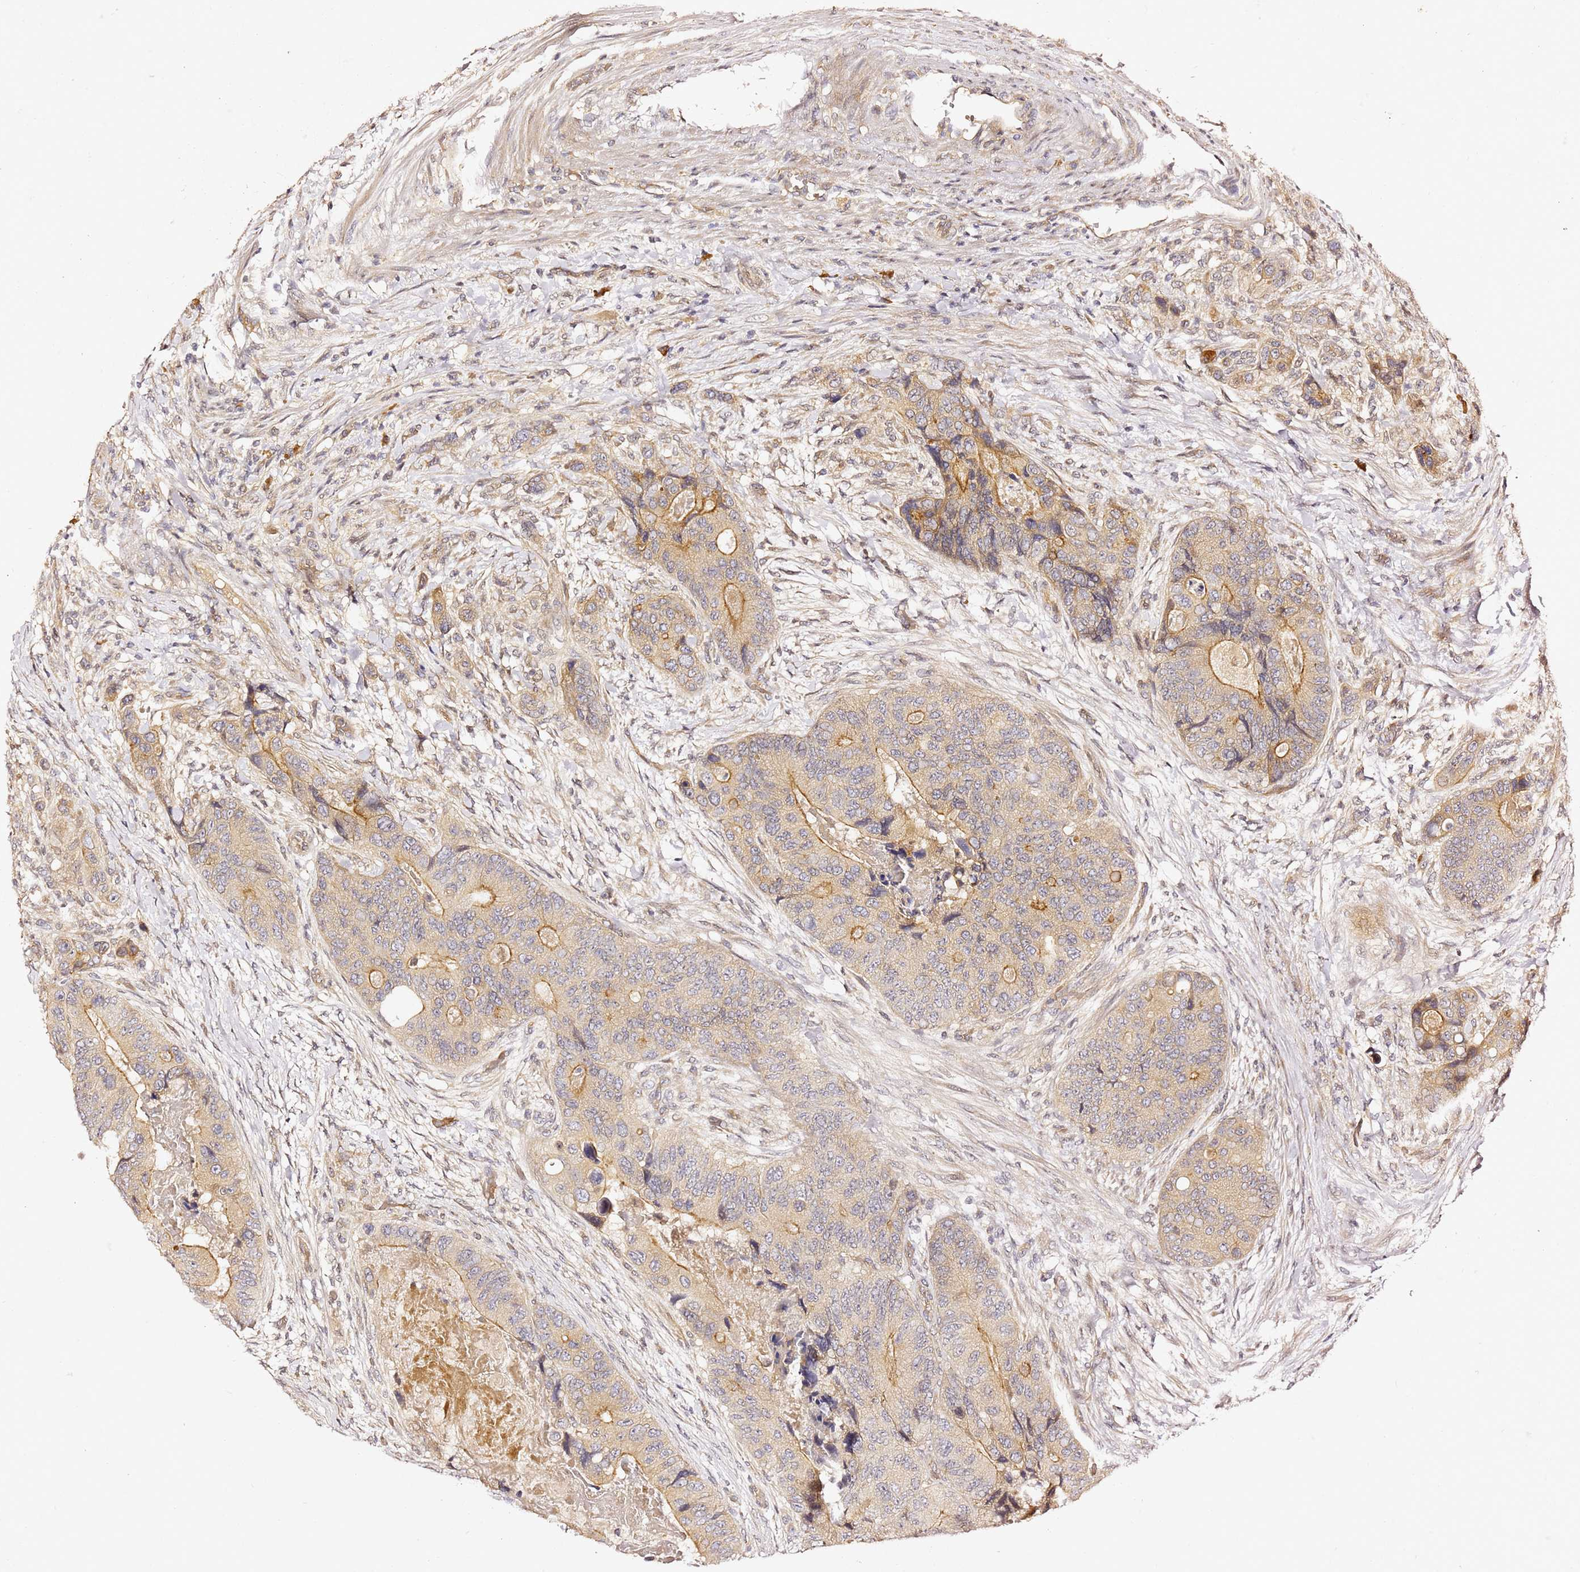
{"staining": {"intensity": "moderate", "quantity": "<25%", "location": "cytoplasmic/membranous"}, "tissue": "colorectal cancer", "cell_type": "Tumor cells", "image_type": "cancer", "snomed": [{"axis": "morphology", "description": "Adenocarcinoma, NOS"}, {"axis": "topography", "description": "Colon"}], "caption": "Immunohistochemistry (IHC) photomicrograph of human adenocarcinoma (colorectal) stained for a protein (brown), which demonstrates low levels of moderate cytoplasmic/membranous staining in approximately <25% of tumor cells.", "gene": "OSBPL2", "patient": {"sex": "male", "age": 84}}